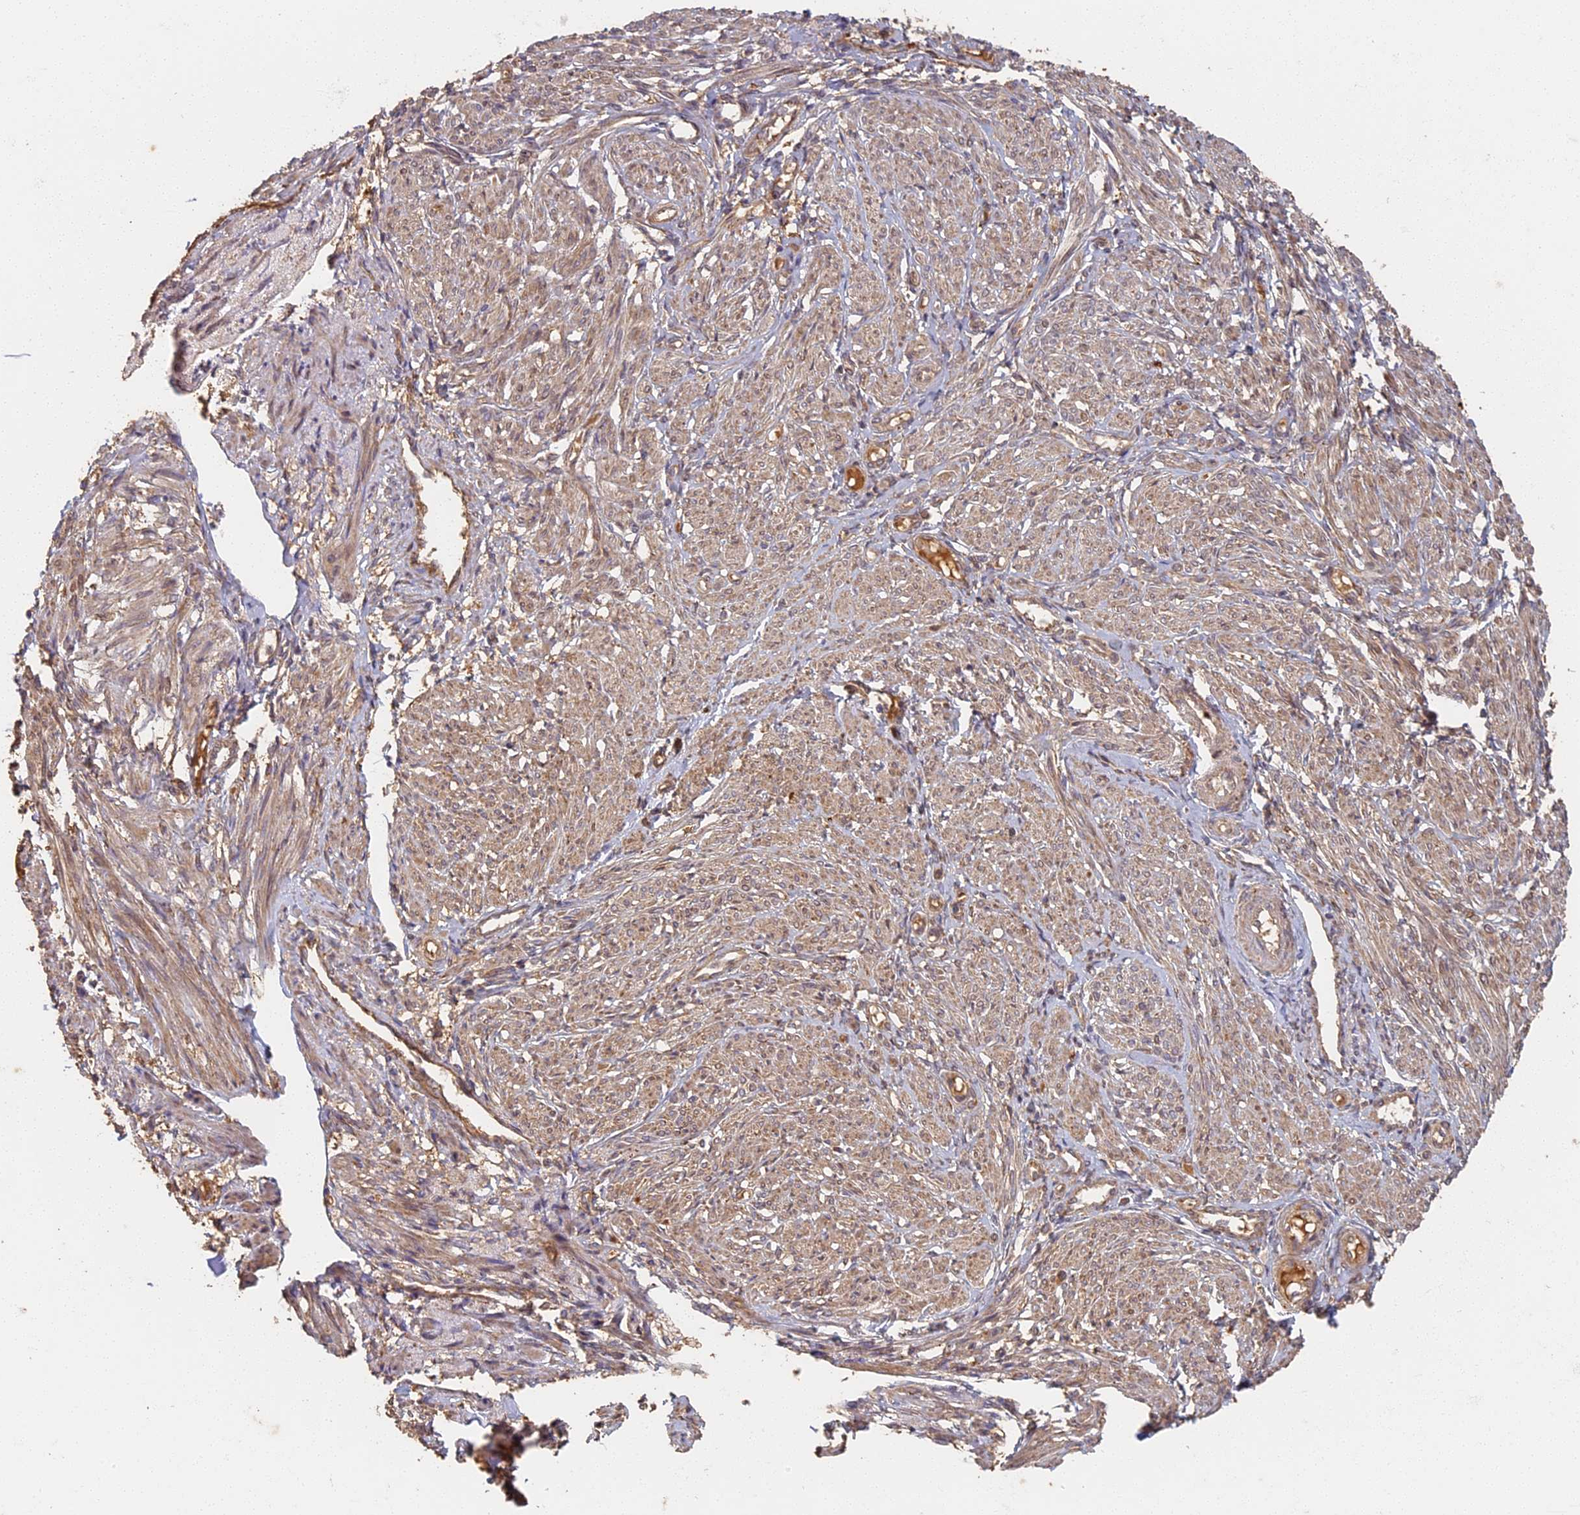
{"staining": {"intensity": "moderate", "quantity": "25%-75%", "location": "cytoplasmic/membranous"}, "tissue": "smooth muscle", "cell_type": "Smooth muscle cells", "image_type": "normal", "snomed": [{"axis": "morphology", "description": "Normal tissue, NOS"}, {"axis": "topography", "description": "Smooth muscle"}], "caption": "Protein staining of unremarkable smooth muscle displays moderate cytoplasmic/membranous staining in approximately 25%-75% of smooth muscle cells.", "gene": "STX16", "patient": {"sex": "female", "age": 39}}